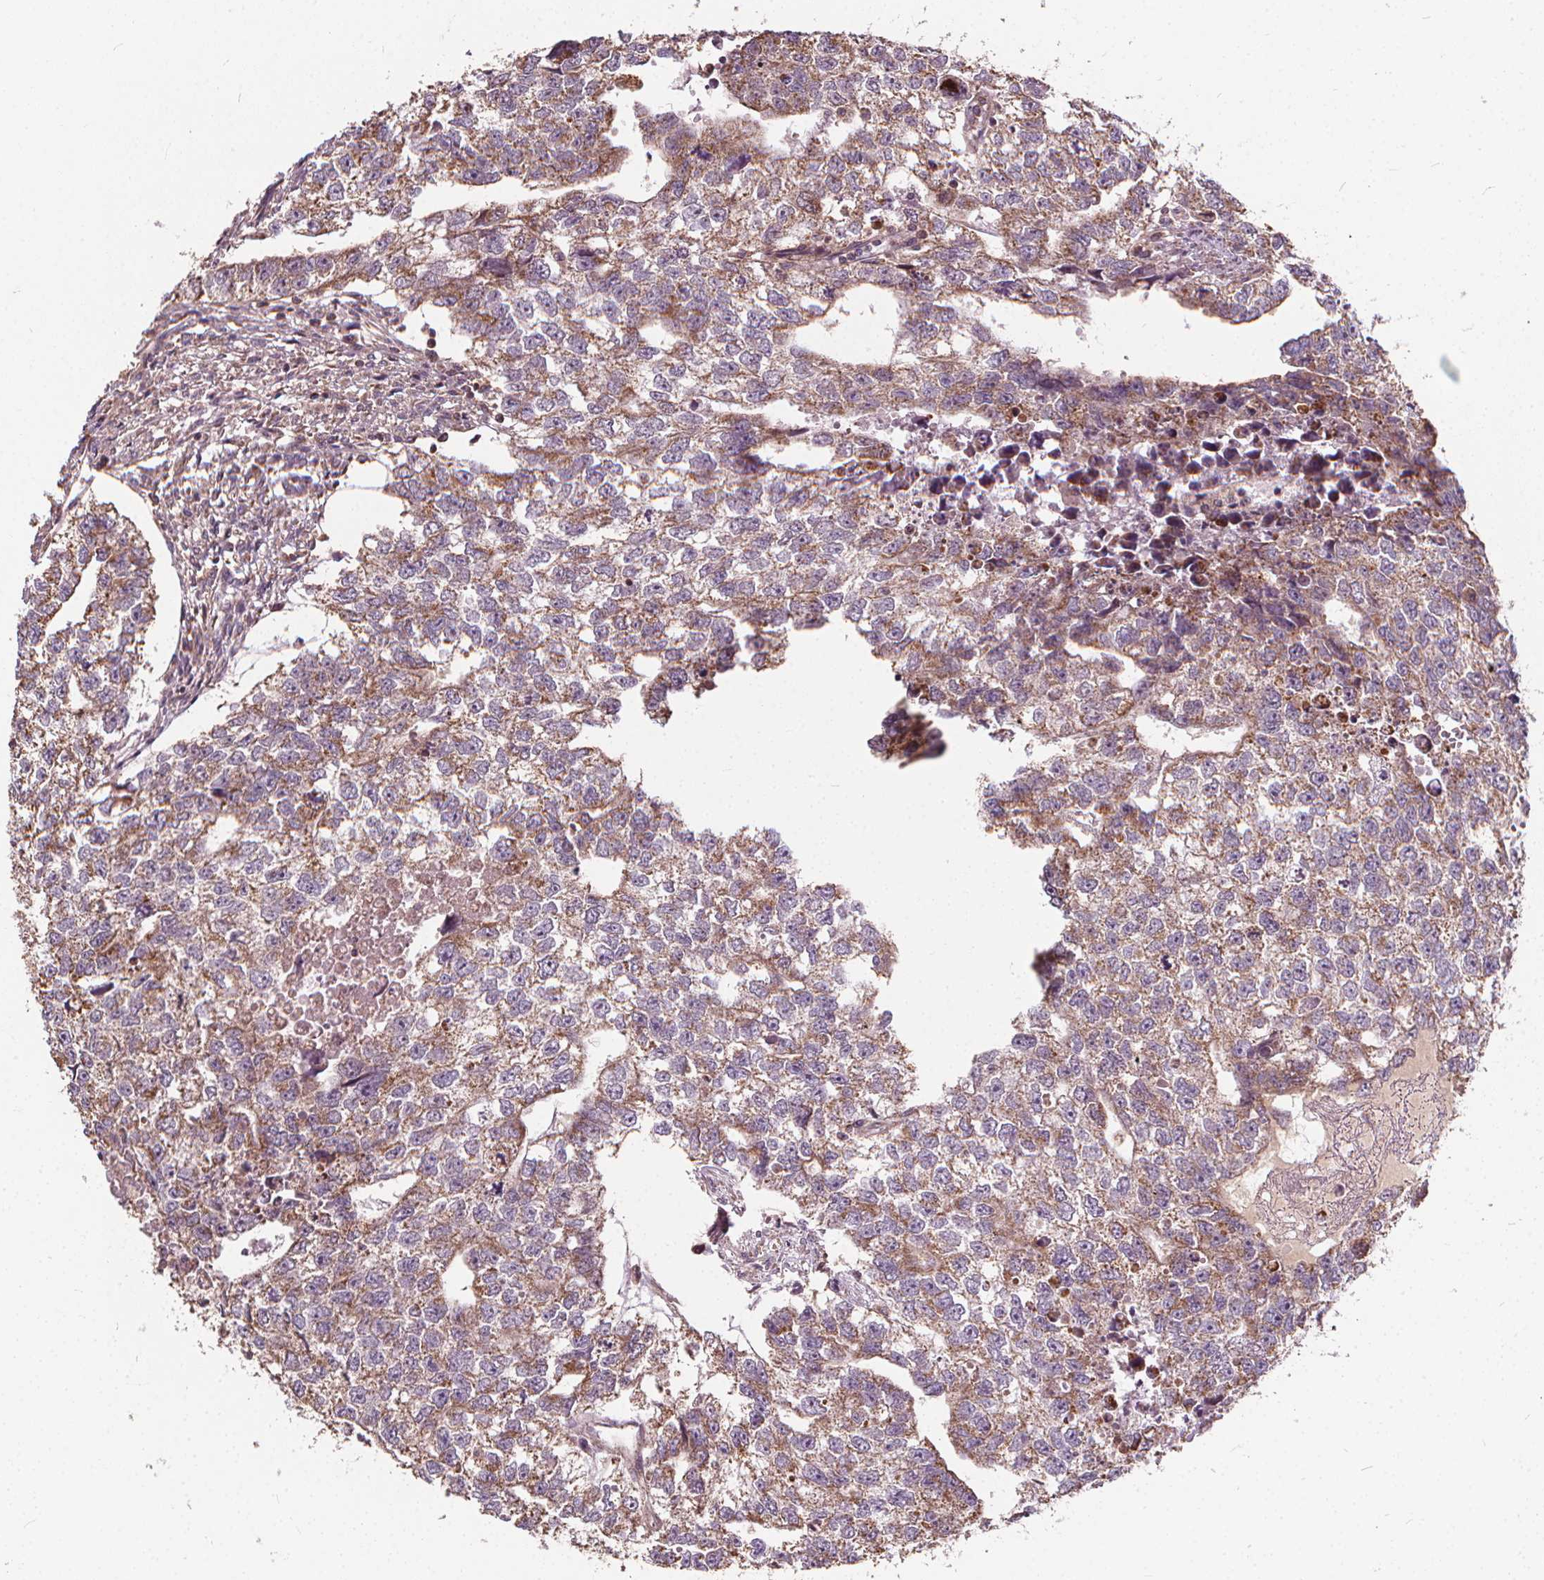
{"staining": {"intensity": "moderate", "quantity": ">75%", "location": "cytoplasmic/membranous"}, "tissue": "testis cancer", "cell_type": "Tumor cells", "image_type": "cancer", "snomed": [{"axis": "morphology", "description": "Carcinoma, Embryonal, NOS"}, {"axis": "morphology", "description": "Teratoma, malignant, NOS"}, {"axis": "topography", "description": "Testis"}], "caption": "Moderate cytoplasmic/membranous positivity is appreciated in approximately >75% of tumor cells in testis cancer (embryonal carcinoma).", "gene": "ORAI2", "patient": {"sex": "male", "age": 44}}